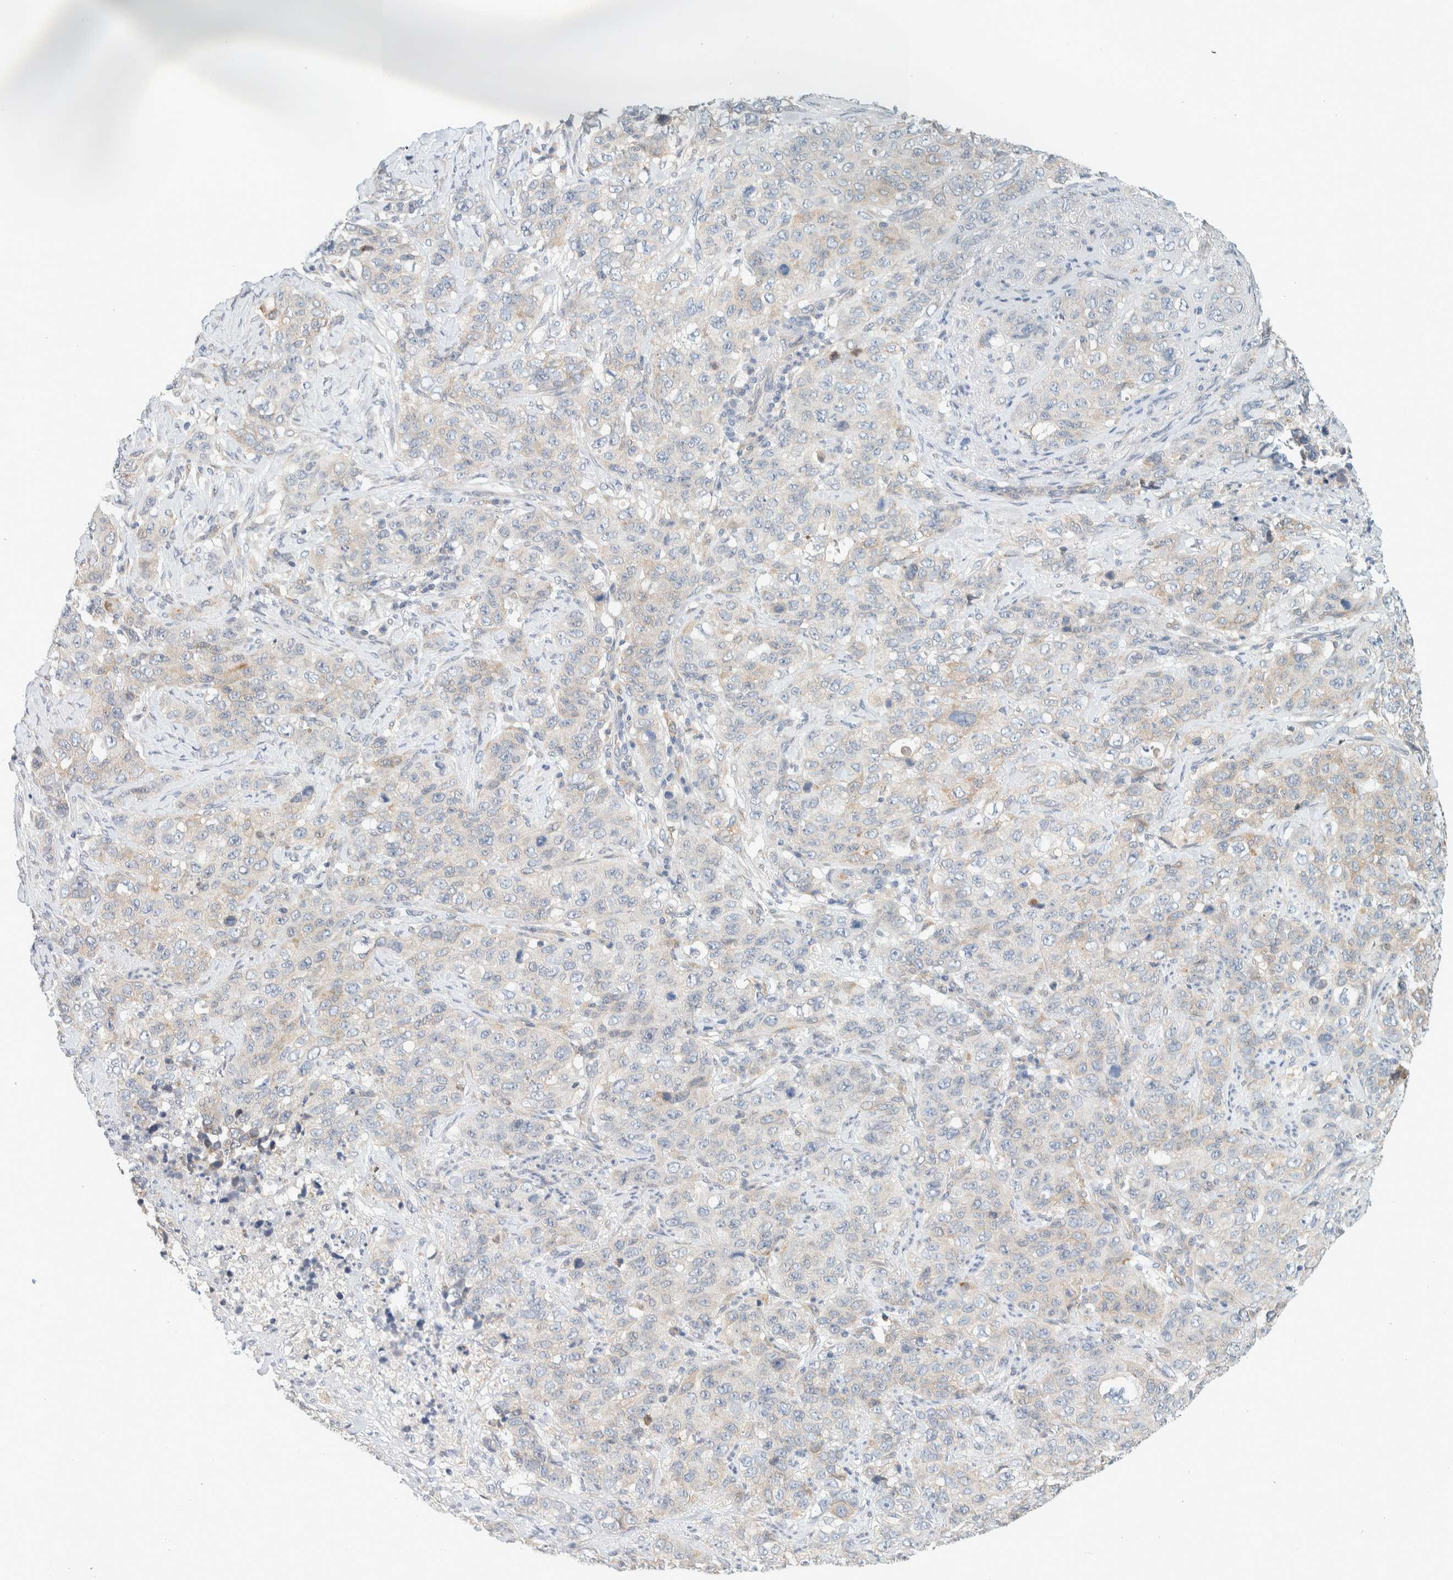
{"staining": {"intensity": "negative", "quantity": "none", "location": "none"}, "tissue": "stomach cancer", "cell_type": "Tumor cells", "image_type": "cancer", "snomed": [{"axis": "morphology", "description": "Adenocarcinoma, NOS"}, {"axis": "topography", "description": "Stomach"}], "caption": "The histopathology image demonstrates no significant positivity in tumor cells of stomach adenocarcinoma.", "gene": "SUMF2", "patient": {"sex": "male", "age": 48}}